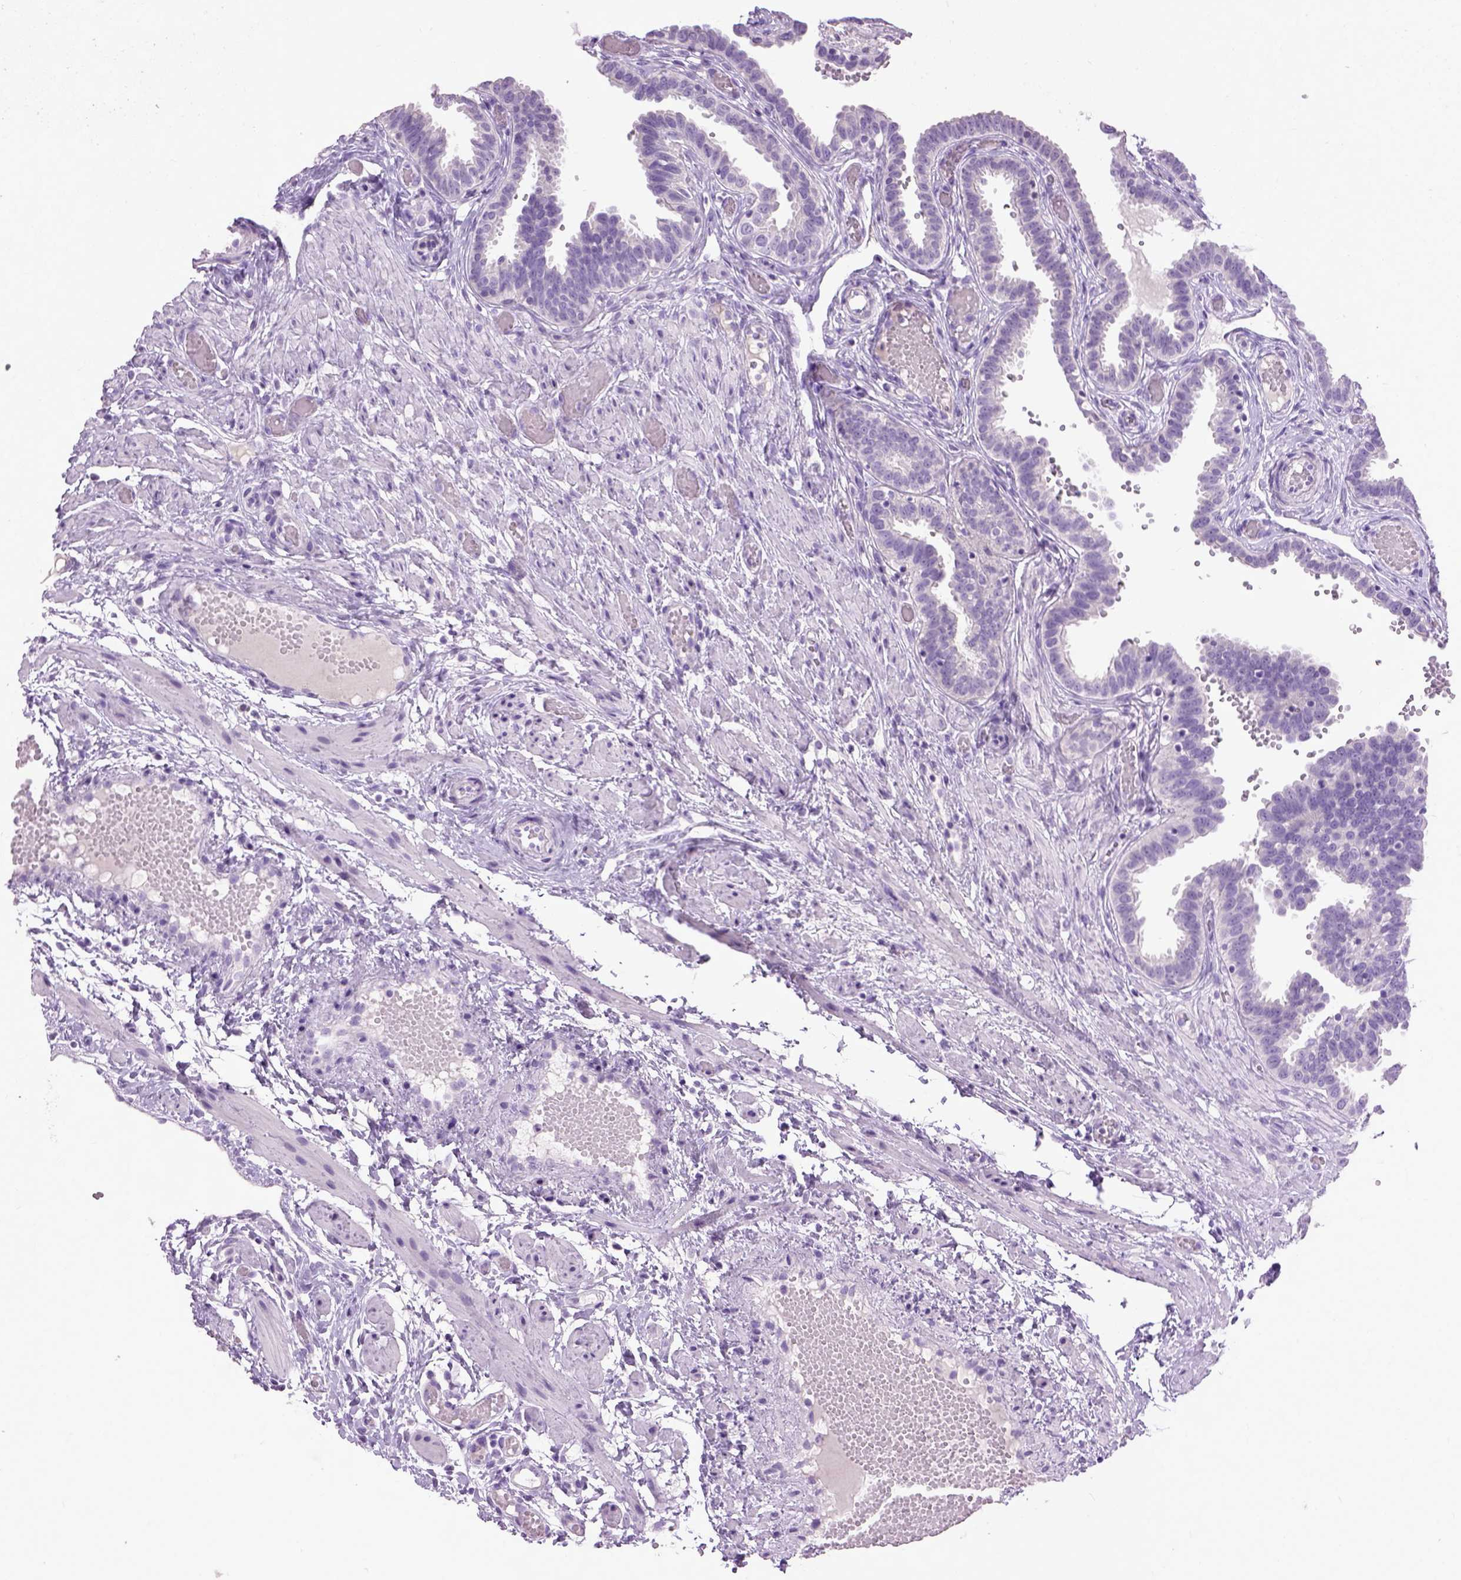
{"staining": {"intensity": "negative", "quantity": "none", "location": "none"}, "tissue": "fallopian tube", "cell_type": "Glandular cells", "image_type": "normal", "snomed": [{"axis": "morphology", "description": "Normal tissue, NOS"}, {"axis": "topography", "description": "Fallopian tube"}], "caption": "Immunohistochemical staining of unremarkable fallopian tube displays no significant staining in glandular cells.", "gene": "CYP24A1", "patient": {"sex": "female", "age": 37}}